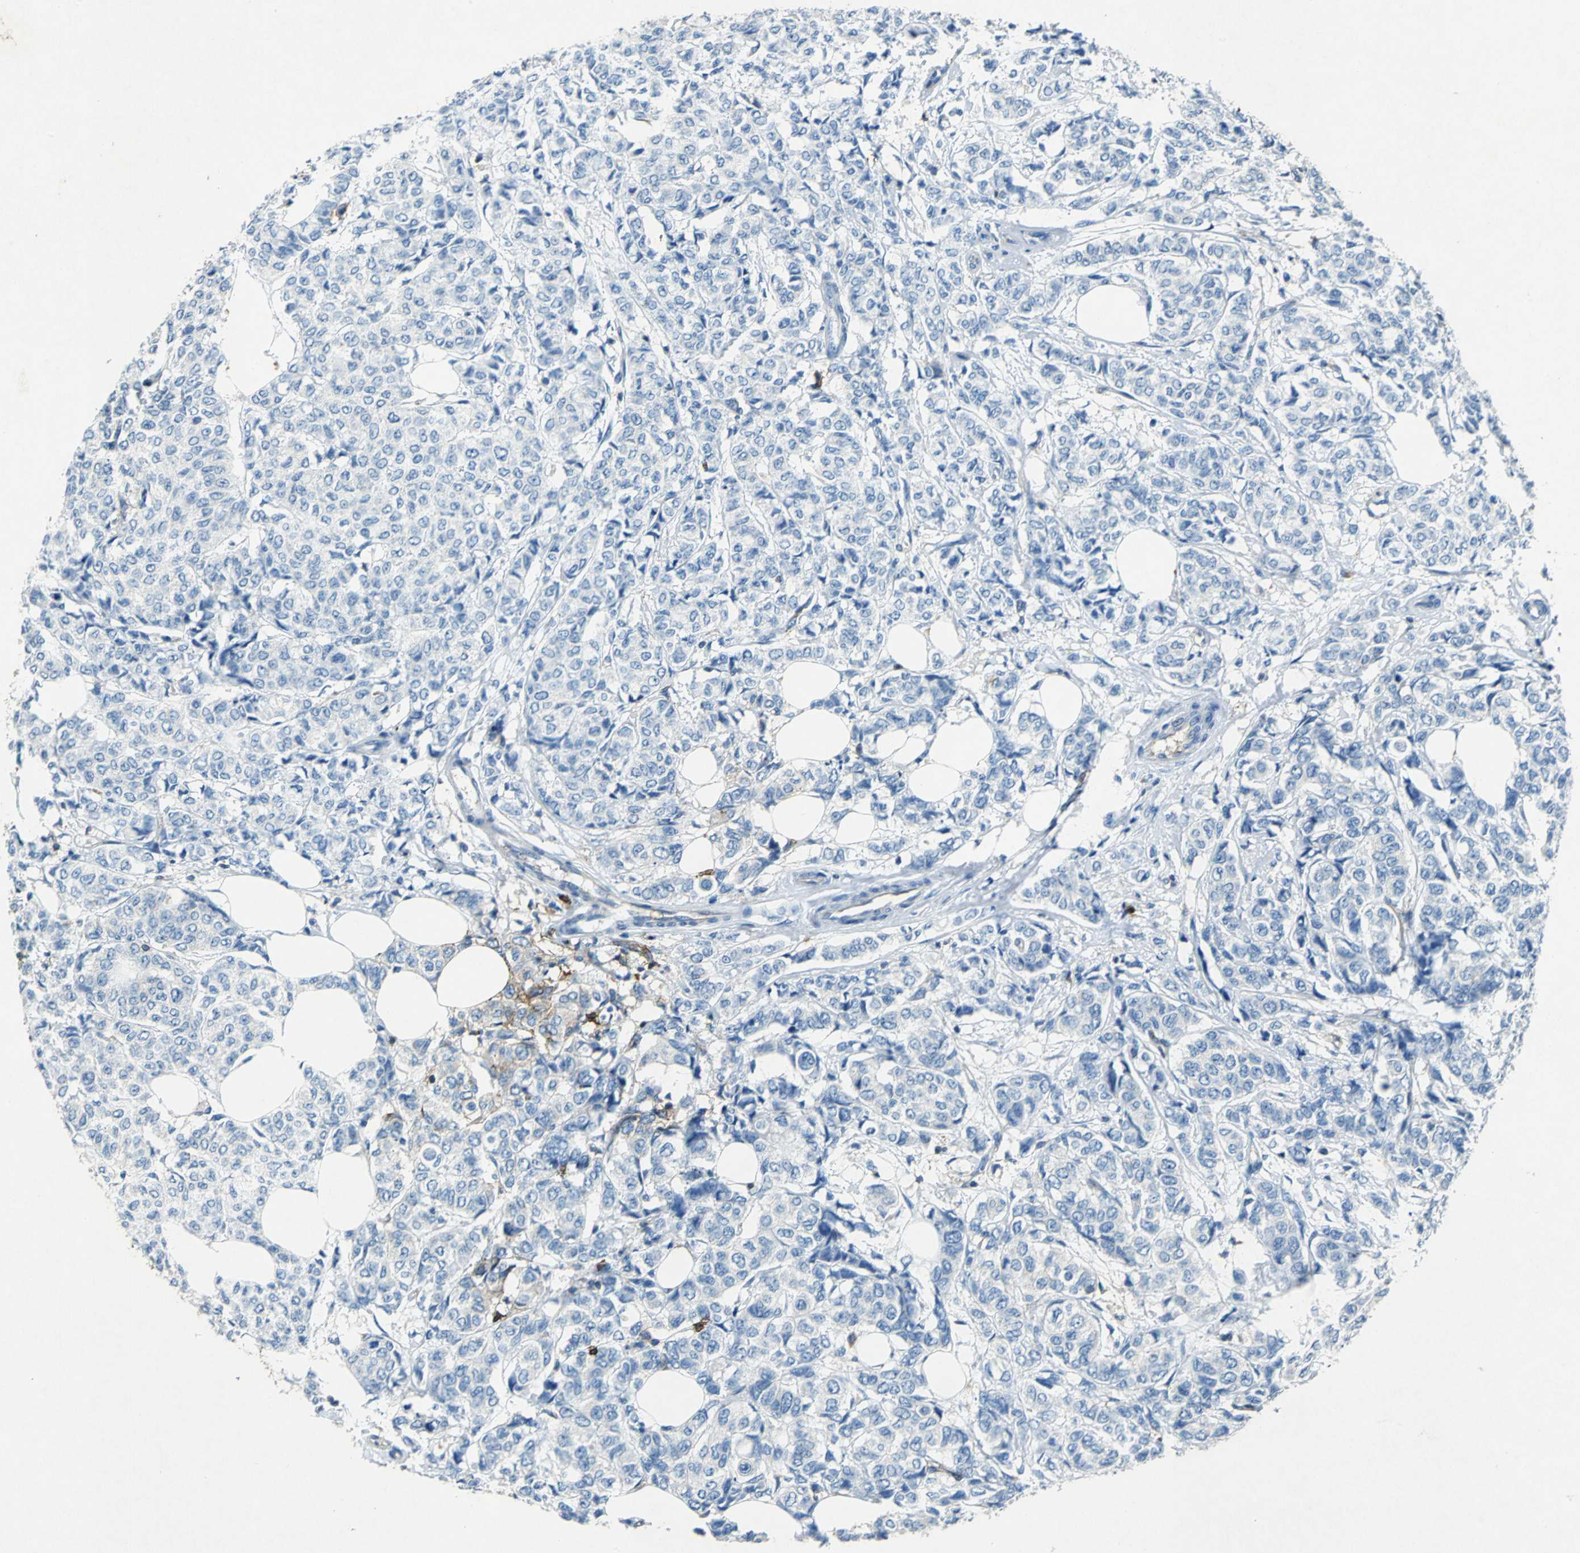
{"staining": {"intensity": "negative", "quantity": "none", "location": "none"}, "tissue": "breast cancer", "cell_type": "Tumor cells", "image_type": "cancer", "snomed": [{"axis": "morphology", "description": "Lobular carcinoma"}, {"axis": "topography", "description": "Breast"}], "caption": "The immunohistochemistry (IHC) histopathology image has no significant staining in tumor cells of lobular carcinoma (breast) tissue.", "gene": "RPS13", "patient": {"sex": "female", "age": 60}}